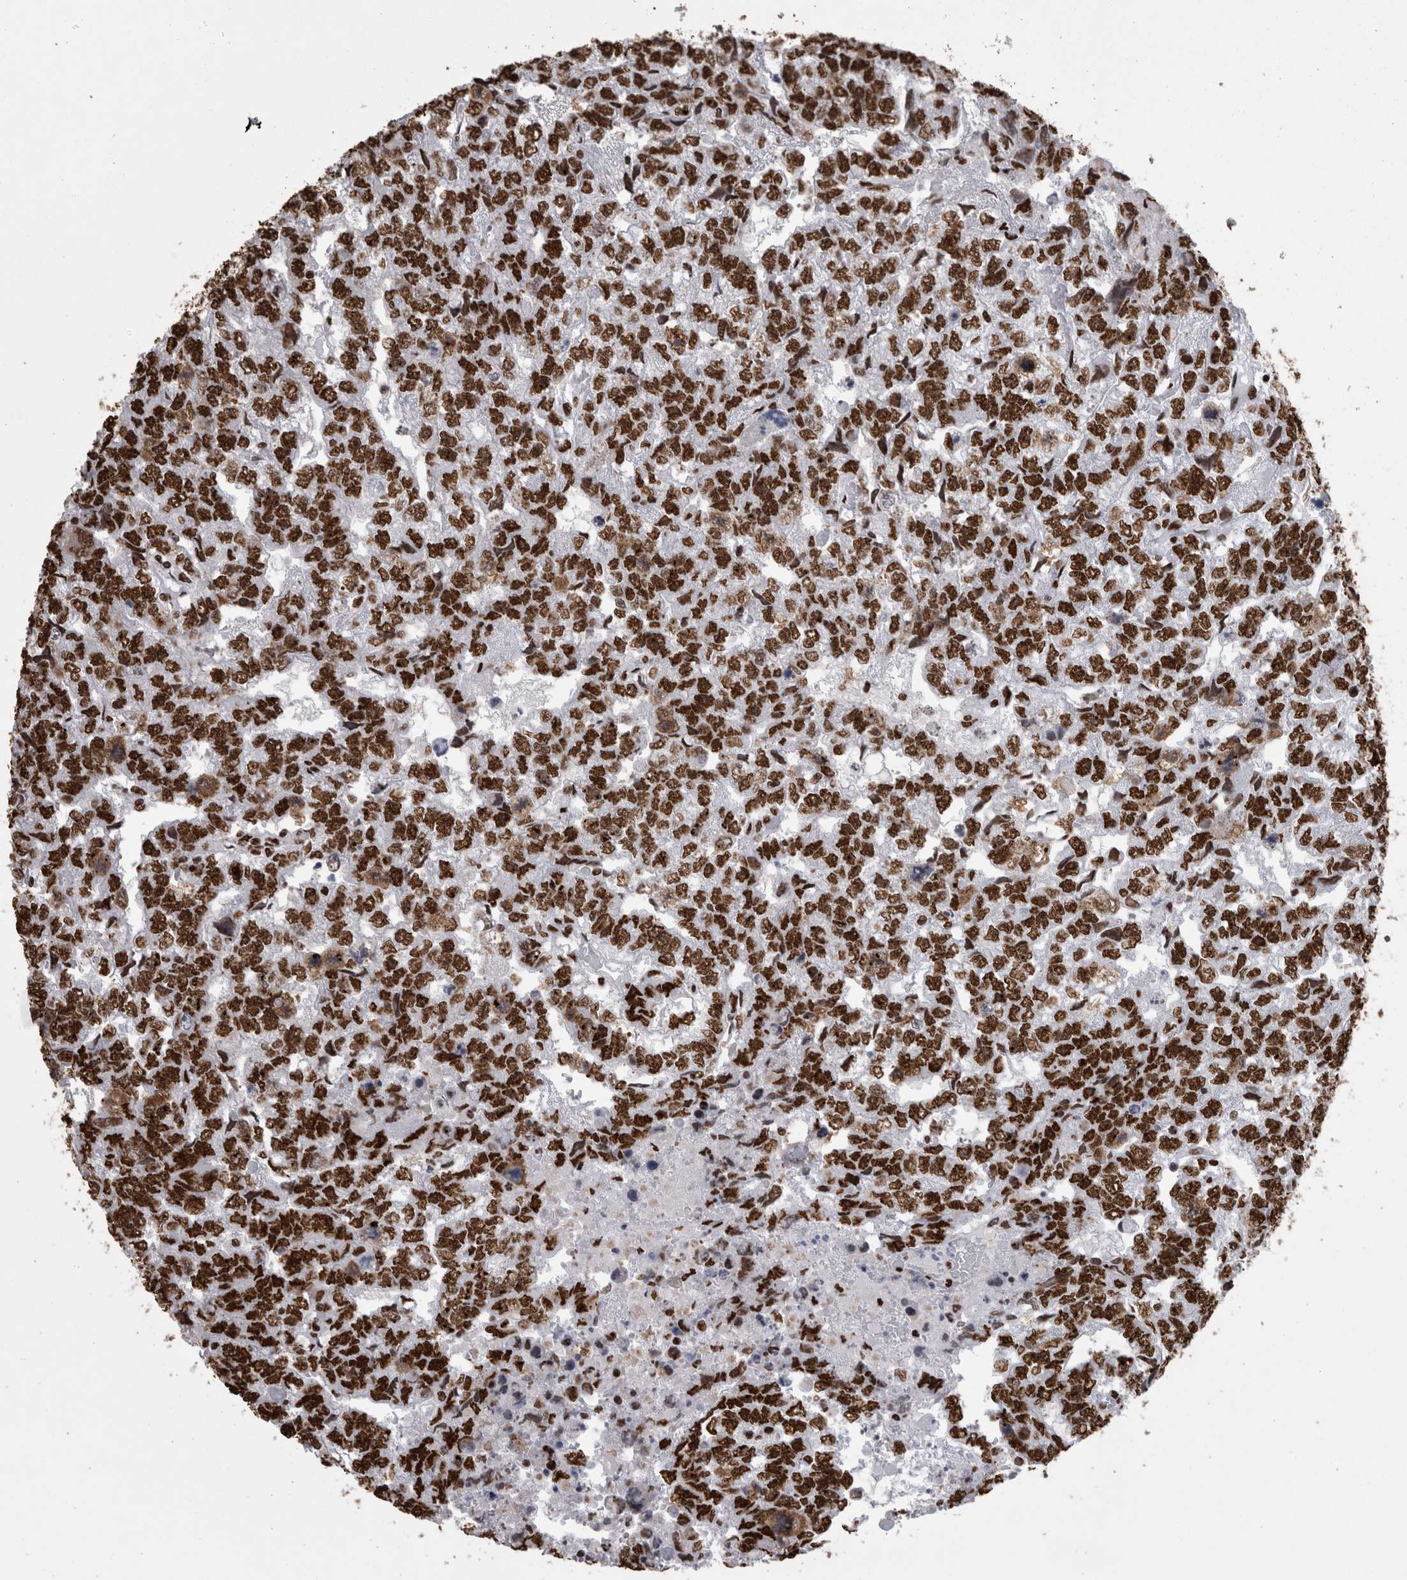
{"staining": {"intensity": "strong", "quantity": ">75%", "location": "nuclear"}, "tissue": "testis cancer", "cell_type": "Tumor cells", "image_type": "cancer", "snomed": [{"axis": "morphology", "description": "Carcinoma, Embryonal, NOS"}, {"axis": "topography", "description": "Testis"}], "caption": "Brown immunohistochemical staining in human testis cancer demonstrates strong nuclear positivity in about >75% of tumor cells.", "gene": "HNRNPM", "patient": {"sex": "male", "age": 36}}